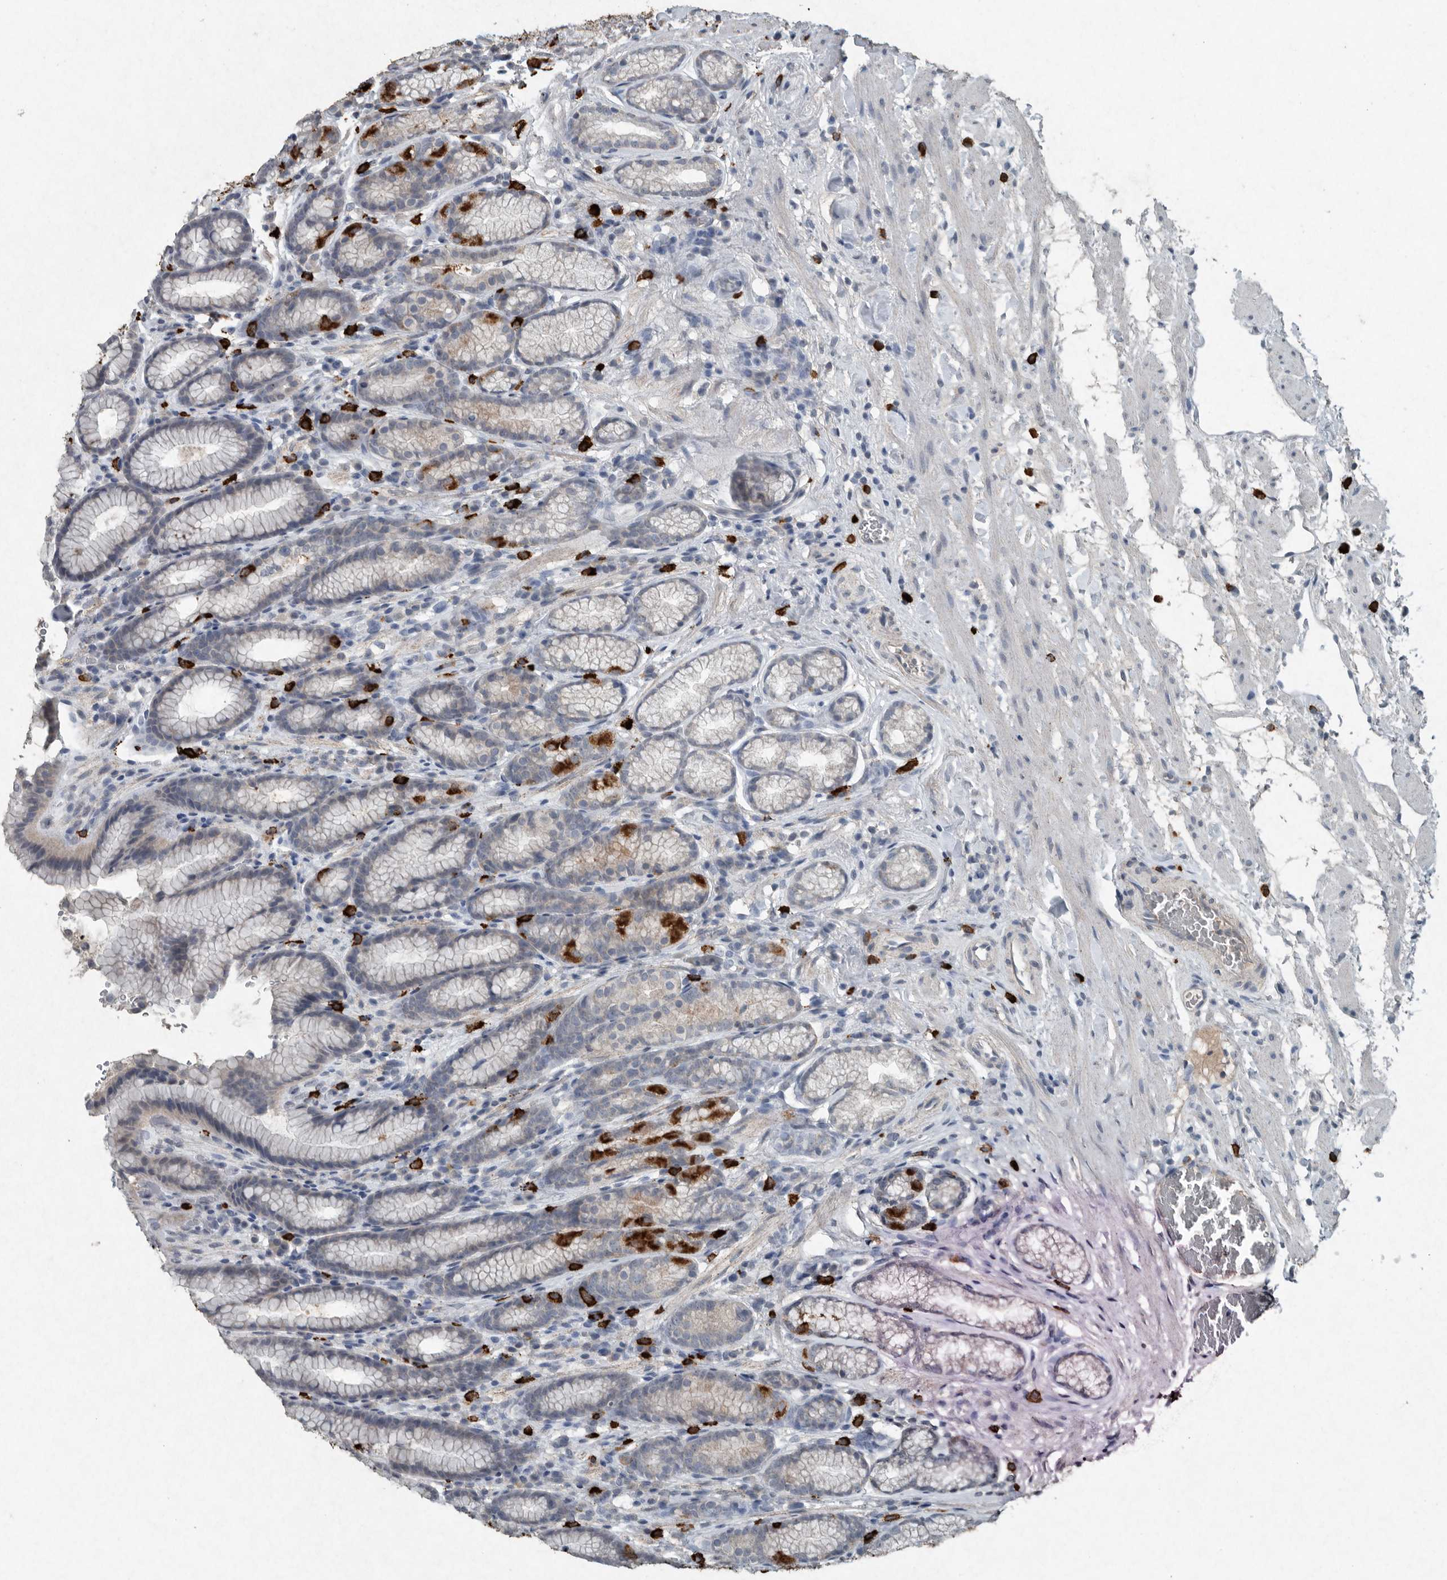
{"staining": {"intensity": "strong", "quantity": "25%-75%", "location": "cytoplasmic/membranous"}, "tissue": "stomach", "cell_type": "Glandular cells", "image_type": "normal", "snomed": [{"axis": "morphology", "description": "Normal tissue, NOS"}, {"axis": "topography", "description": "Stomach"}], "caption": "Glandular cells demonstrate high levels of strong cytoplasmic/membranous positivity in approximately 25%-75% of cells in normal human stomach.", "gene": "IL20", "patient": {"sex": "male", "age": 42}}